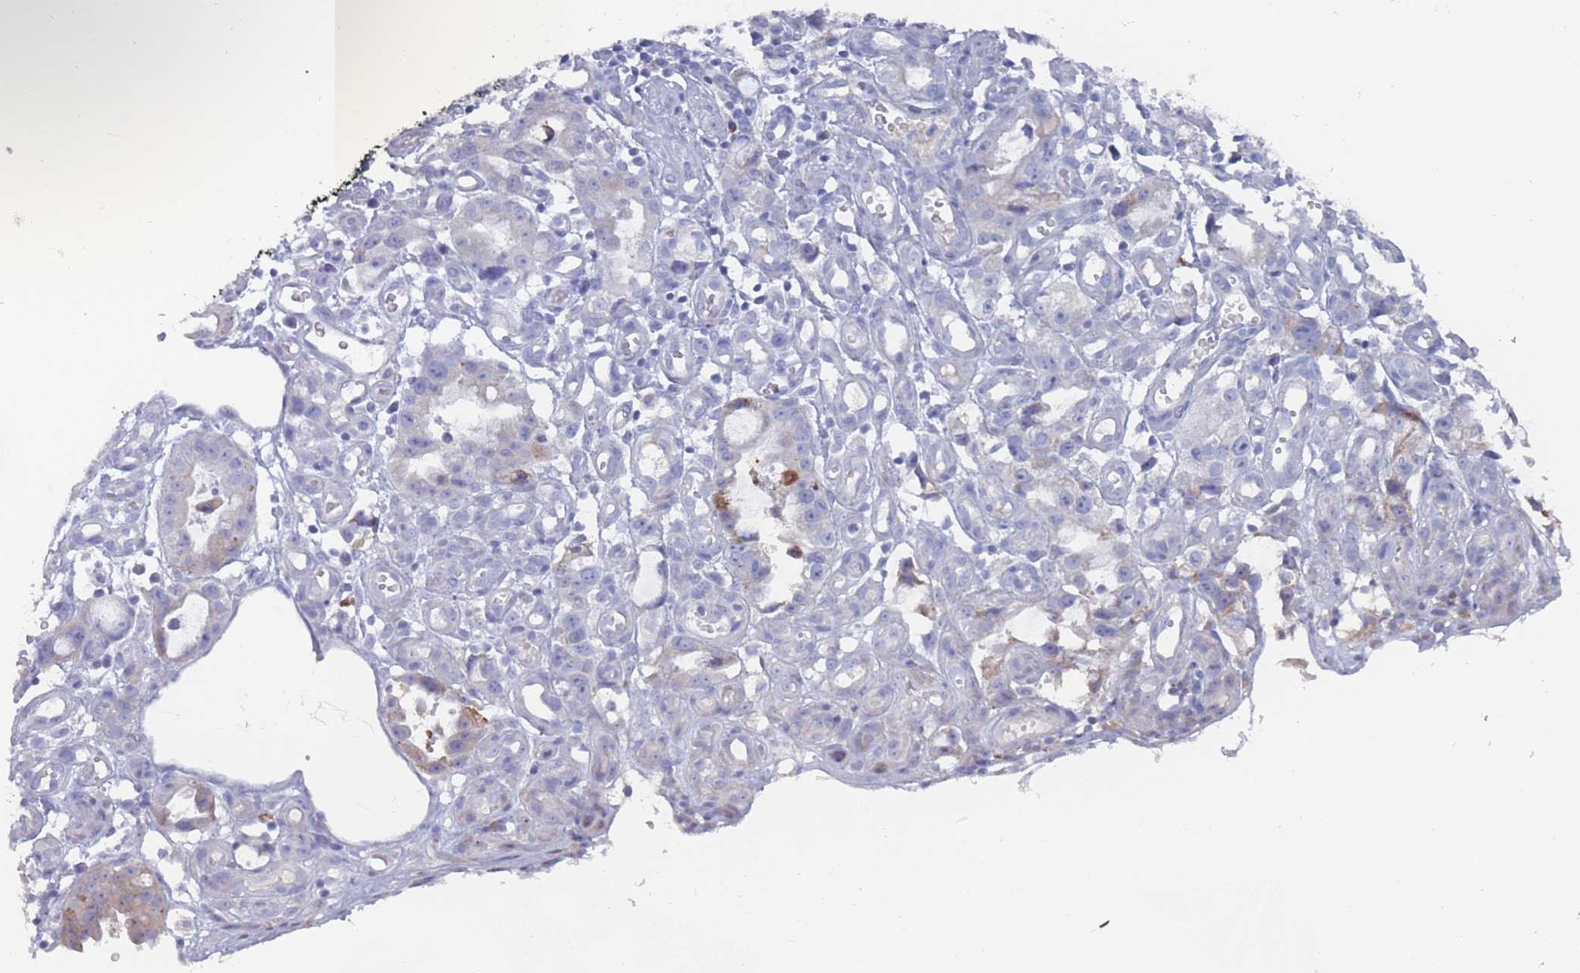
{"staining": {"intensity": "moderate", "quantity": "<25%", "location": "cytoplasmic/membranous"}, "tissue": "stomach cancer", "cell_type": "Tumor cells", "image_type": "cancer", "snomed": [{"axis": "morphology", "description": "Adenocarcinoma, NOS"}, {"axis": "topography", "description": "Stomach"}], "caption": "A micrograph of adenocarcinoma (stomach) stained for a protein reveals moderate cytoplasmic/membranous brown staining in tumor cells.", "gene": "ST8SIA5", "patient": {"sex": "male", "age": 55}}